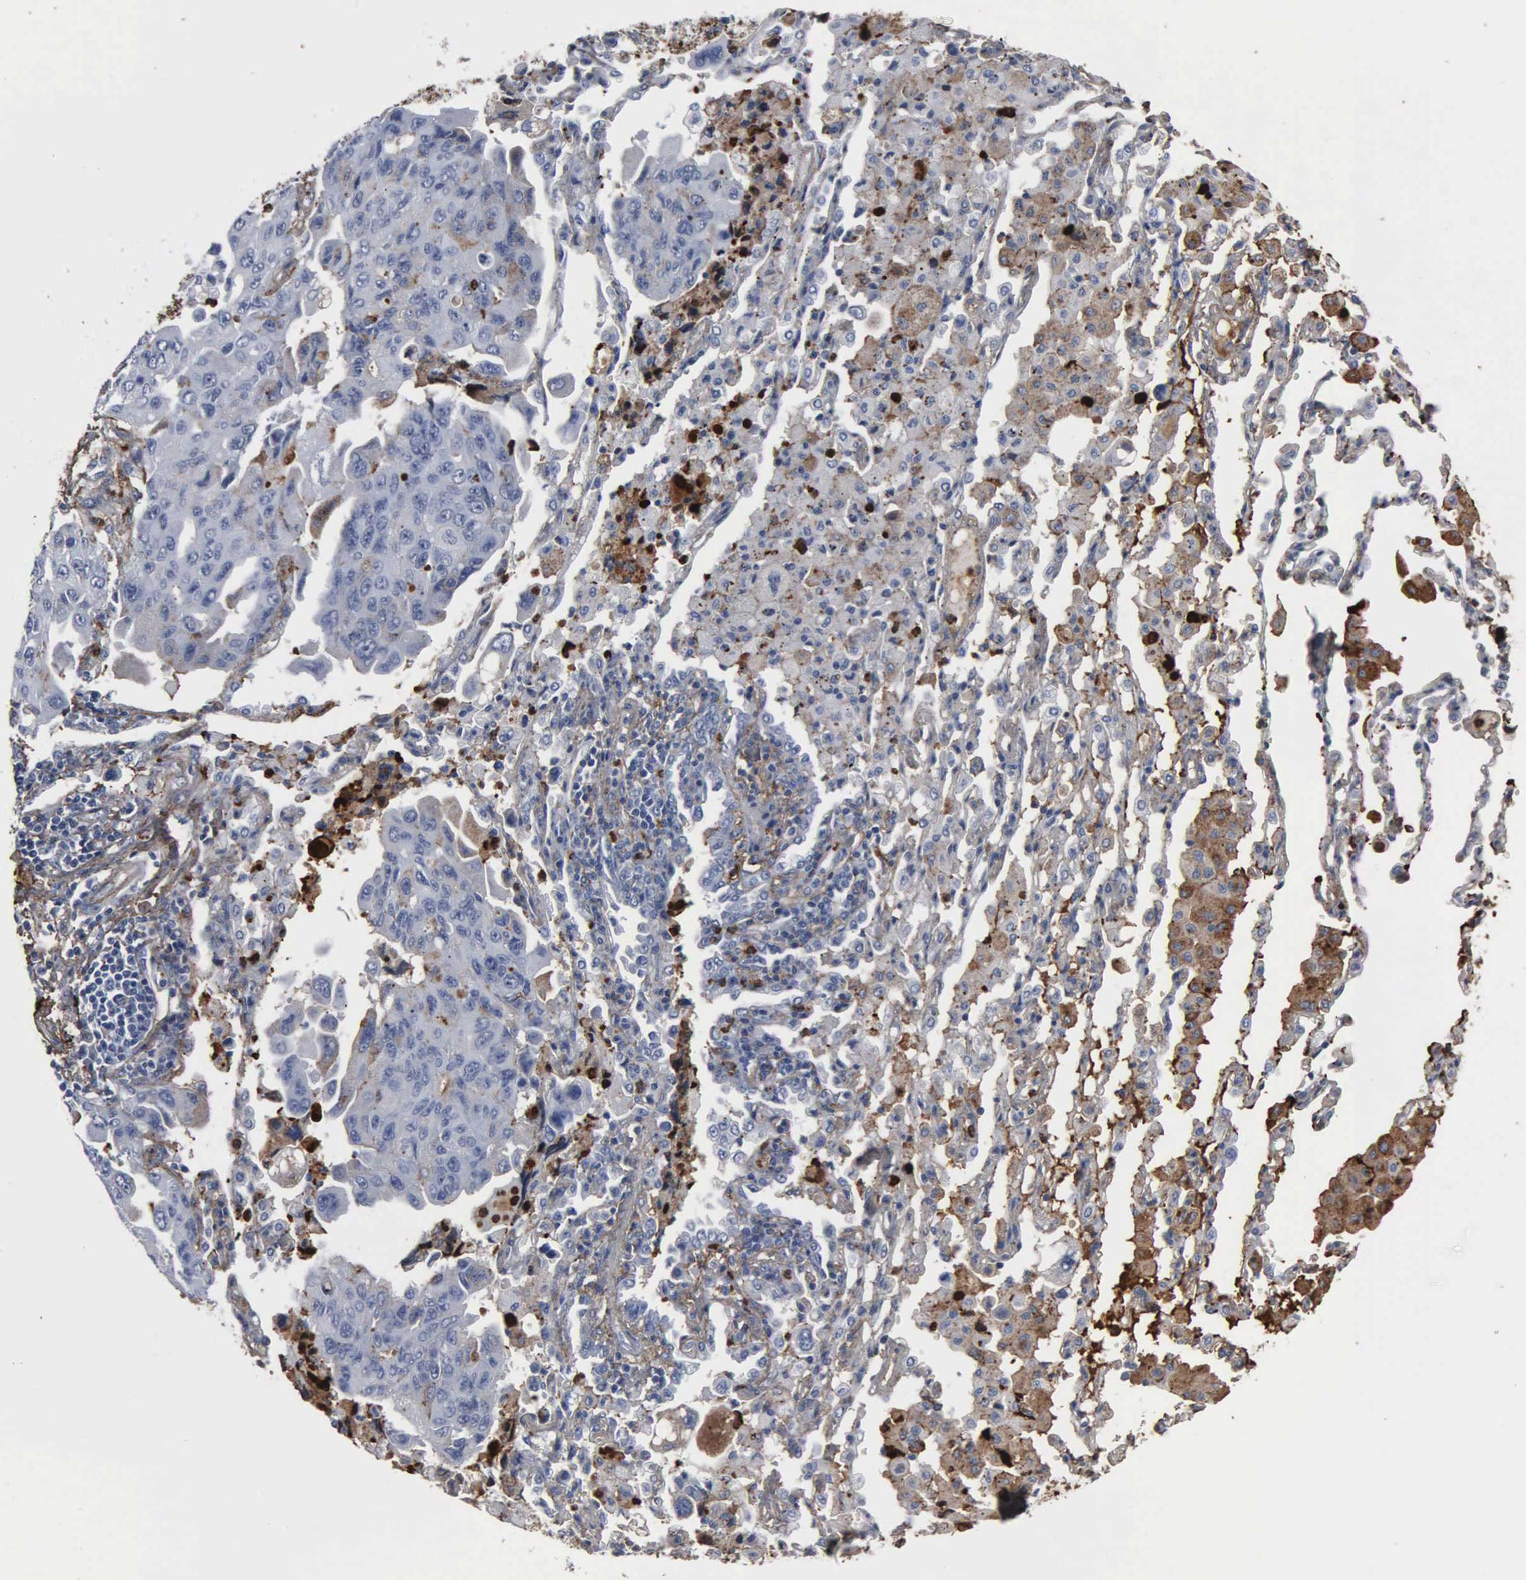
{"staining": {"intensity": "moderate", "quantity": "<25%", "location": "cytoplasmic/membranous"}, "tissue": "lung cancer", "cell_type": "Tumor cells", "image_type": "cancer", "snomed": [{"axis": "morphology", "description": "Adenocarcinoma, NOS"}, {"axis": "topography", "description": "Lung"}], "caption": "IHC photomicrograph of neoplastic tissue: lung cancer stained using immunohistochemistry (IHC) shows low levels of moderate protein expression localized specifically in the cytoplasmic/membranous of tumor cells, appearing as a cytoplasmic/membranous brown color.", "gene": "FN1", "patient": {"sex": "male", "age": 64}}